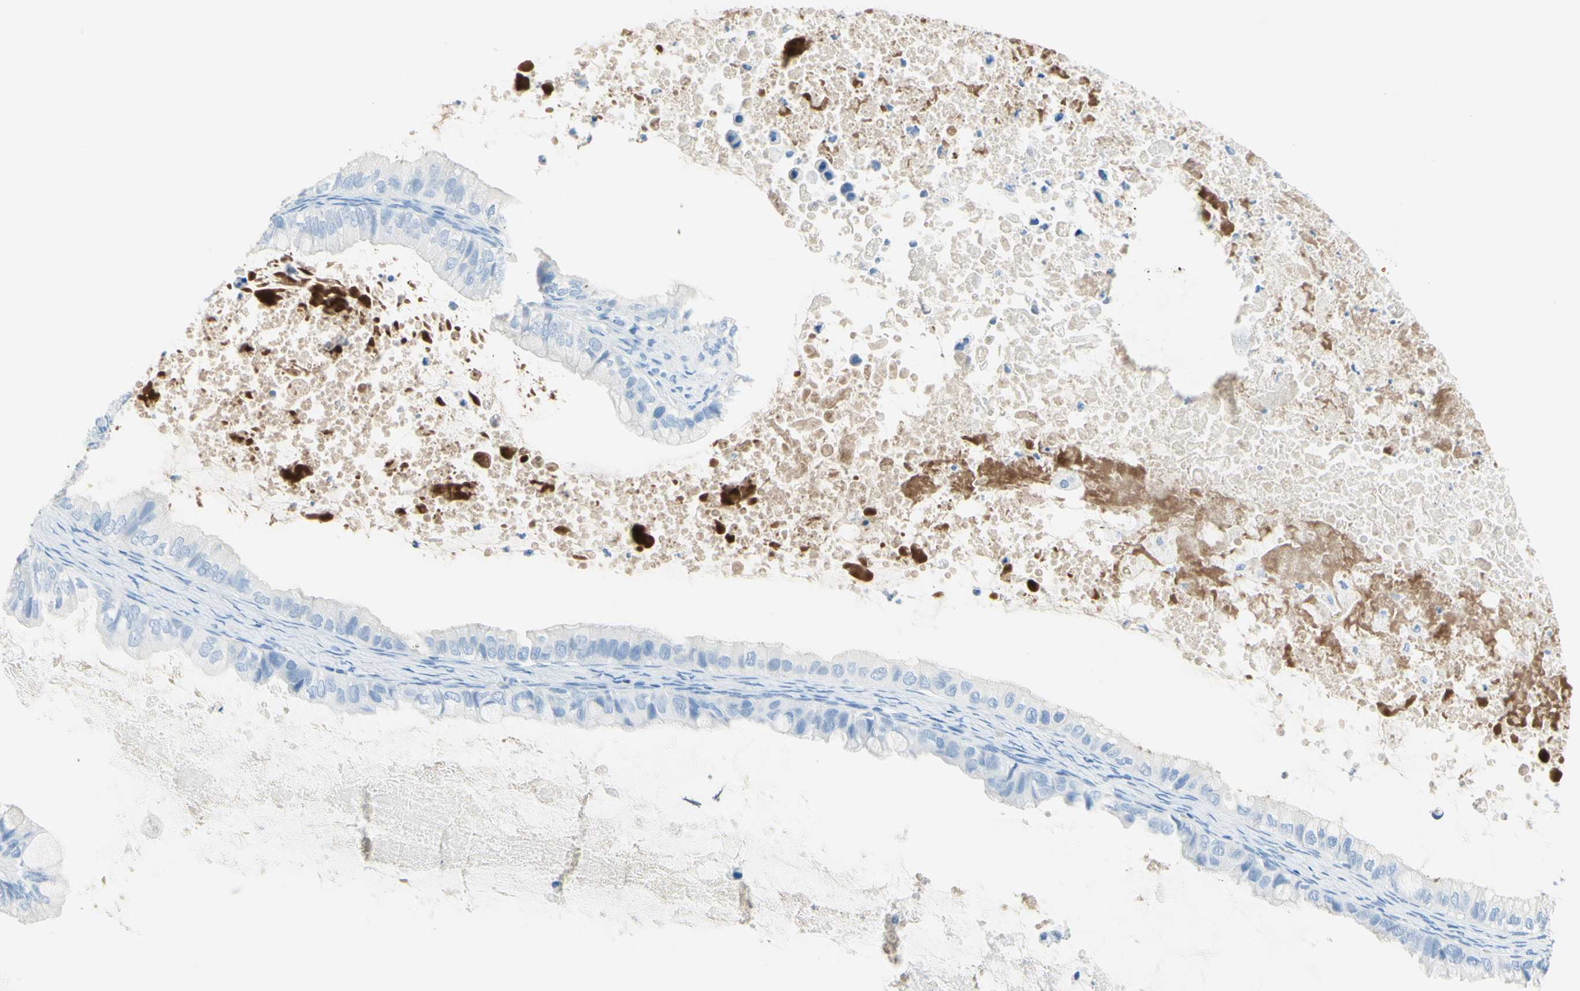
{"staining": {"intensity": "negative", "quantity": "none", "location": "none"}, "tissue": "ovarian cancer", "cell_type": "Tumor cells", "image_type": "cancer", "snomed": [{"axis": "morphology", "description": "Cystadenocarcinoma, mucinous, NOS"}, {"axis": "topography", "description": "Ovary"}], "caption": "The micrograph demonstrates no significant expression in tumor cells of mucinous cystadenocarcinoma (ovarian).", "gene": "IL6ST", "patient": {"sex": "female", "age": 80}}